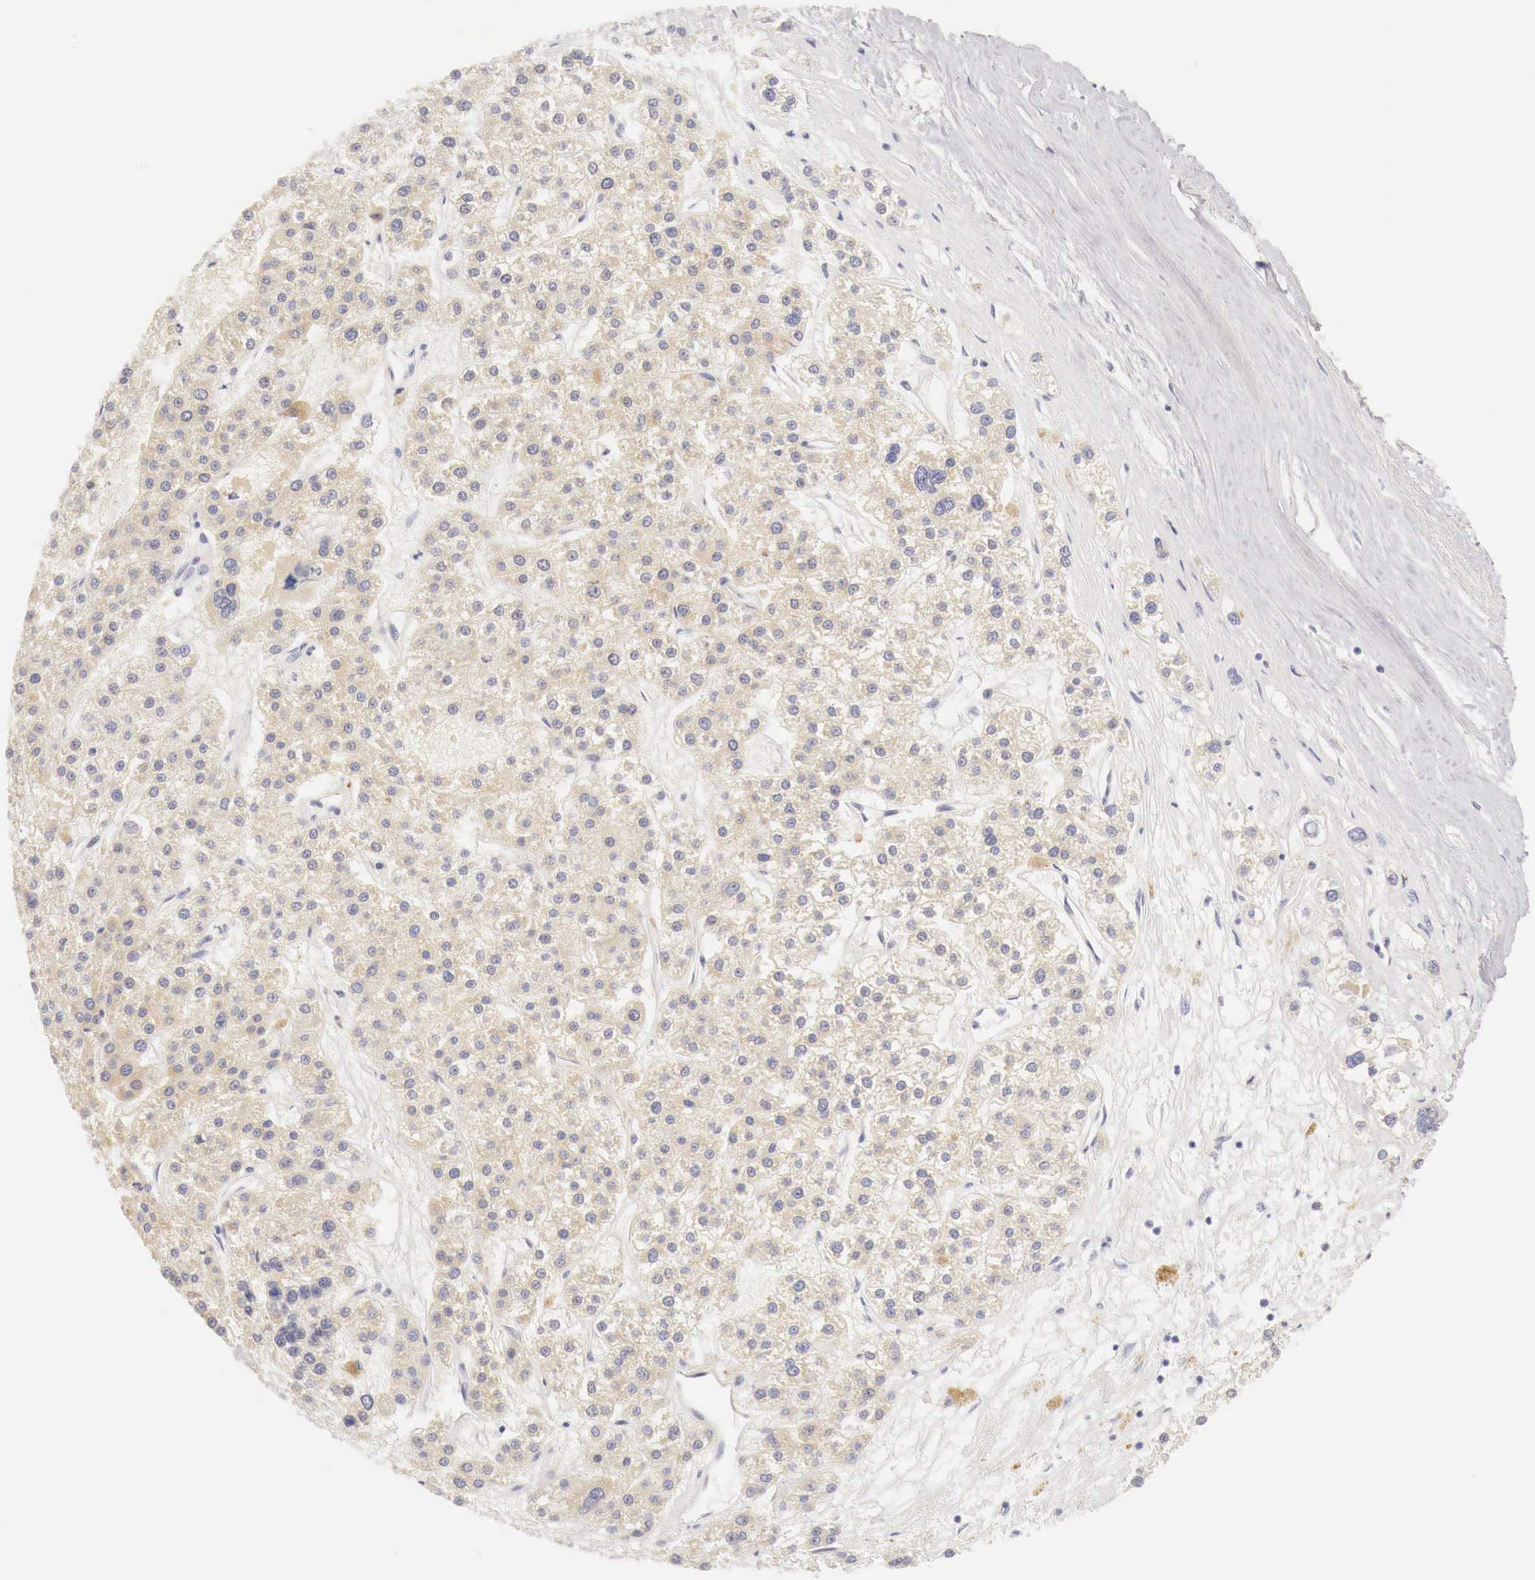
{"staining": {"intensity": "weak", "quantity": "25%-75%", "location": "cytoplasmic/membranous"}, "tissue": "liver cancer", "cell_type": "Tumor cells", "image_type": "cancer", "snomed": [{"axis": "morphology", "description": "Carcinoma, Hepatocellular, NOS"}, {"axis": "topography", "description": "Liver"}], "caption": "Immunohistochemical staining of human hepatocellular carcinoma (liver) shows low levels of weak cytoplasmic/membranous protein staining in approximately 25%-75% of tumor cells.", "gene": "CASP3", "patient": {"sex": "female", "age": 85}}